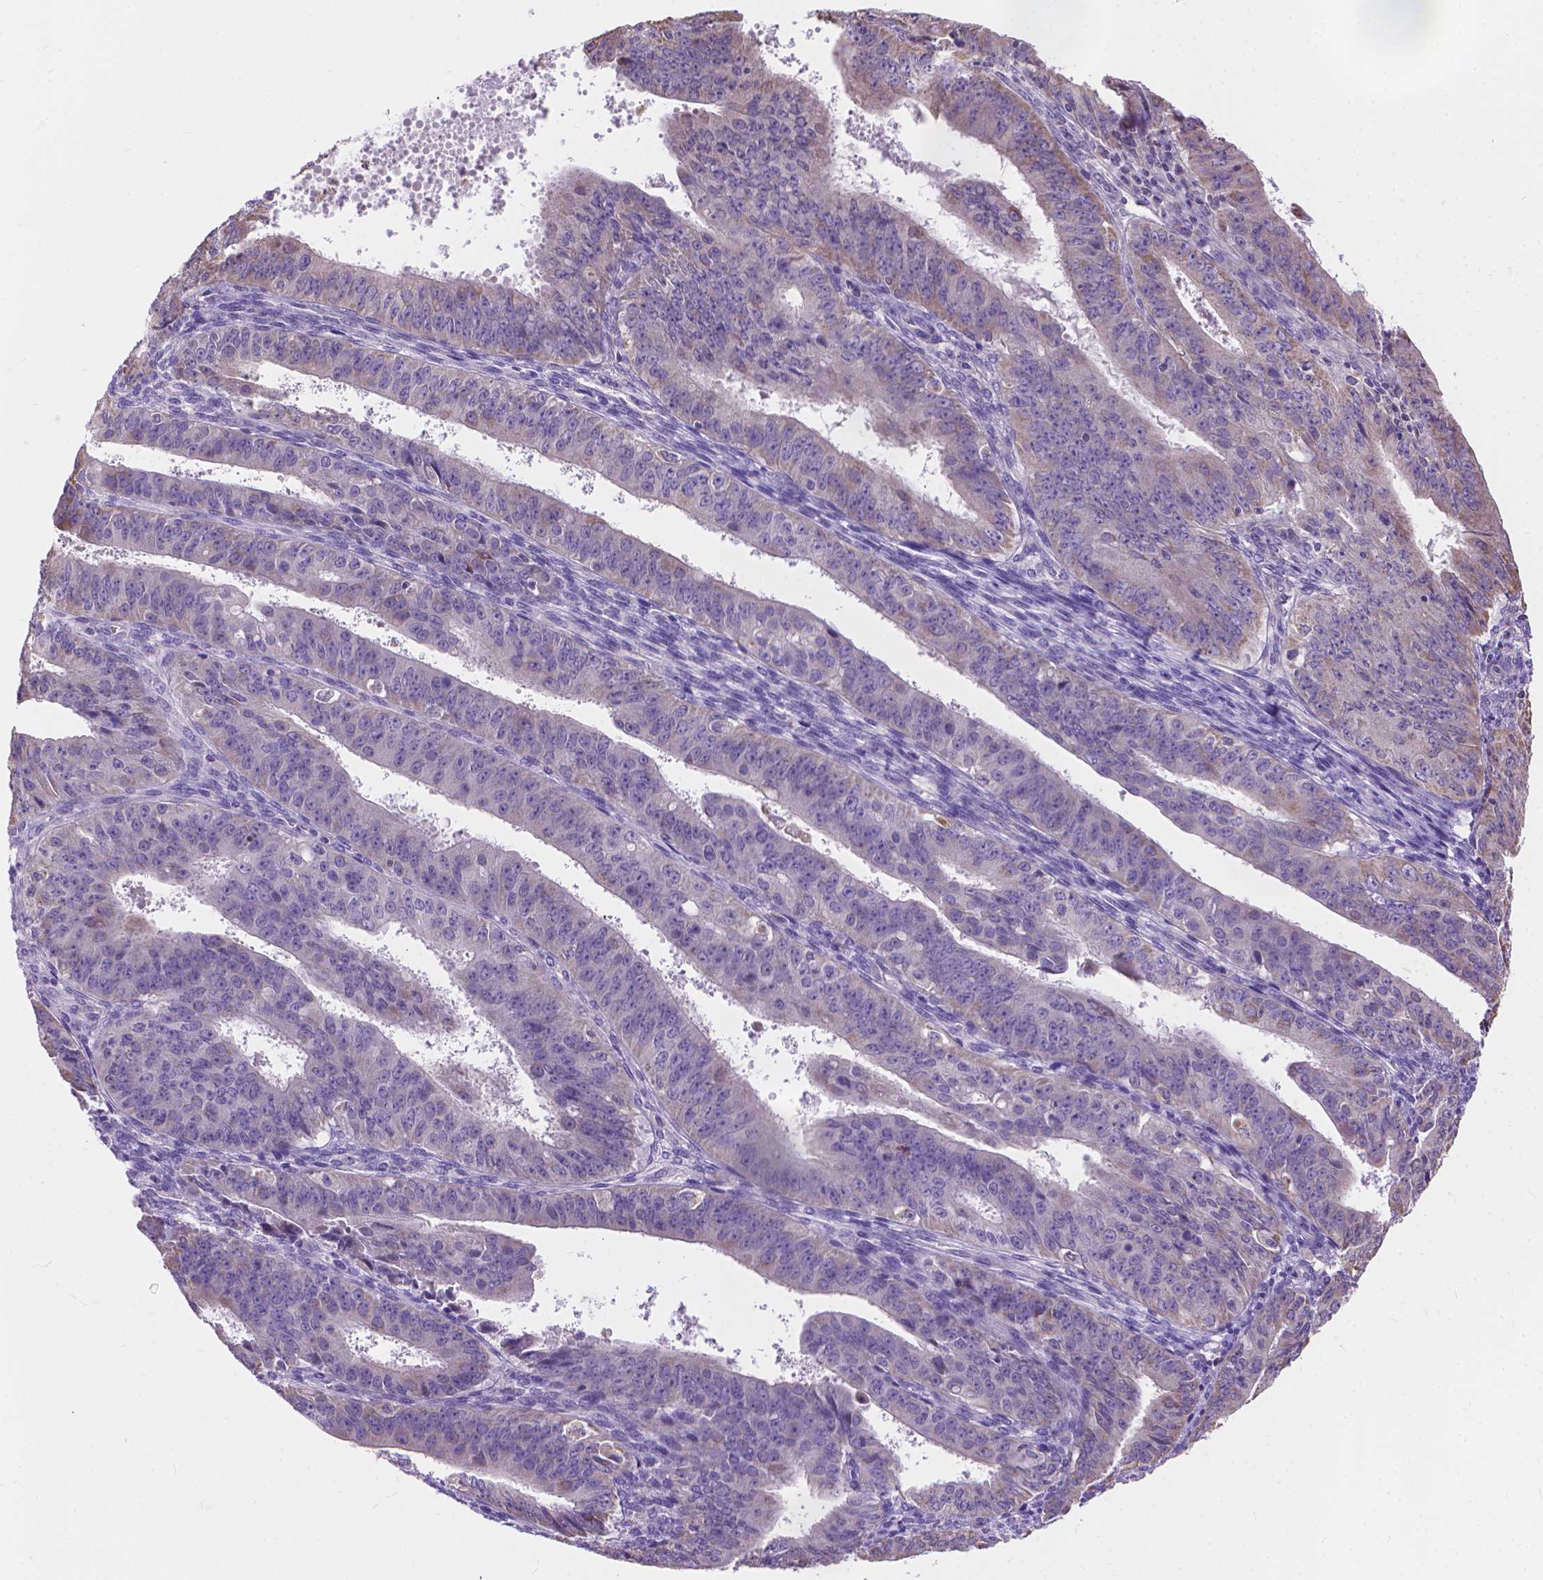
{"staining": {"intensity": "weak", "quantity": "<25%", "location": "cytoplasmic/membranous"}, "tissue": "ovarian cancer", "cell_type": "Tumor cells", "image_type": "cancer", "snomed": [{"axis": "morphology", "description": "Carcinoma, endometroid"}, {"axis": "topography", "description": "Ovary"}], "caption": "IHC of endometroid carcinoma (ovarian) demonstrates no staining in tumor cells.", "gene": "SYN1", "patient": {"sex": "female", "age": 42}}